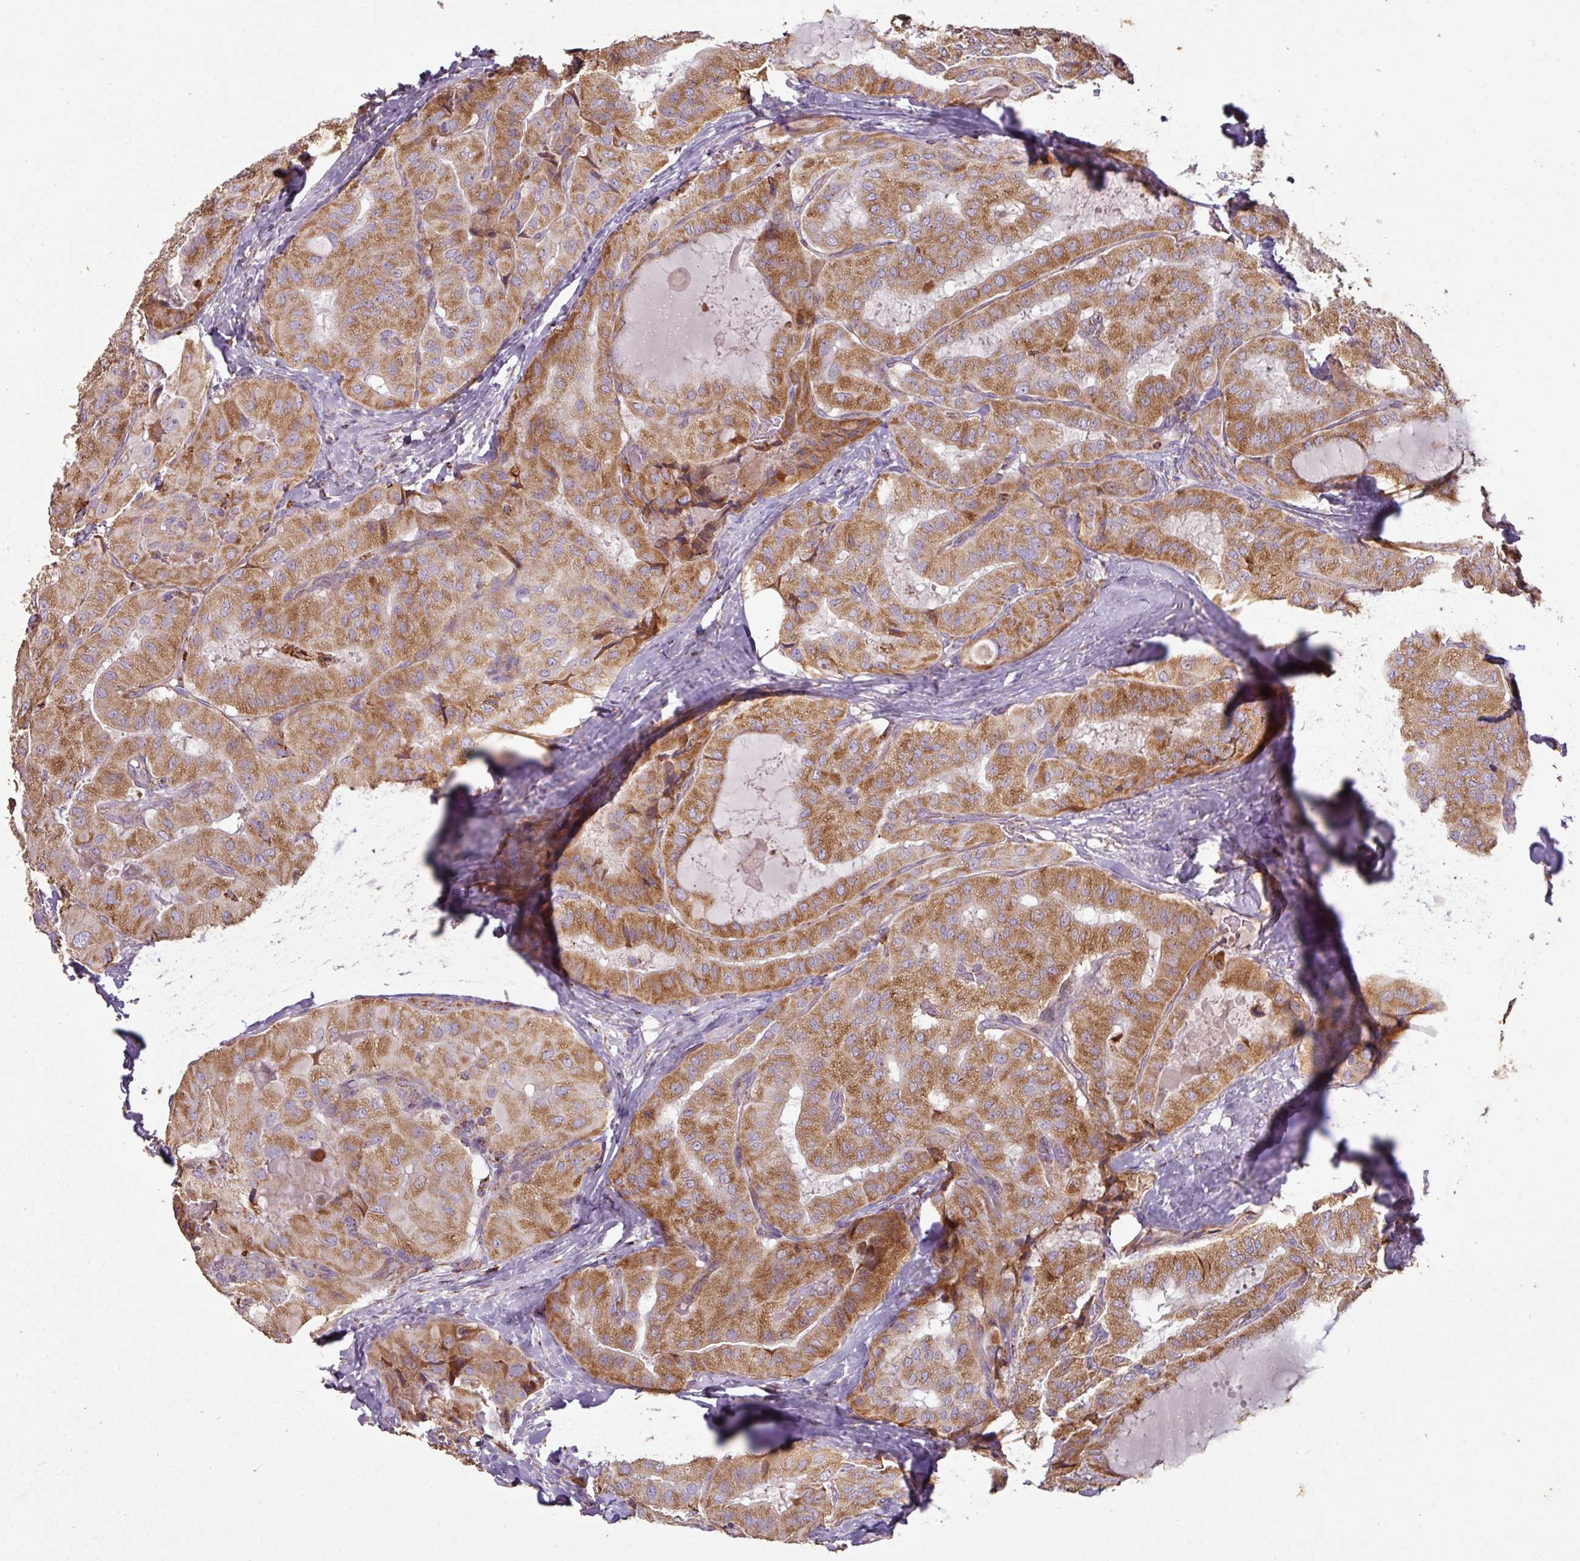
{"staining": {"intensity": "moderate", "quantity": ">75%", "location": "cytoplasmic/membranous"}, "tissue": "thyroid cancer", "cell_type": "Tumor cells", "image_type": "cancer", "snomed": [{"axis": "morphology", "description": "Normal tissue, NOS"}, {"axis": "morphology", "description": "Papillary adenocarcinoma, NOS"}, {"axis": "topography", "description": "Thyroid gland"}], "caption": "This image reveals thyroid papillary adenocarcinoma stained with IHC to label a protein in brown. The cytoplasmic/membranous of tumor cells show moderate positivity for the protein. Nuclei are counter-stained blue.", "gene": "SQOR", "patient": {"sex": "female", "age": 59}}